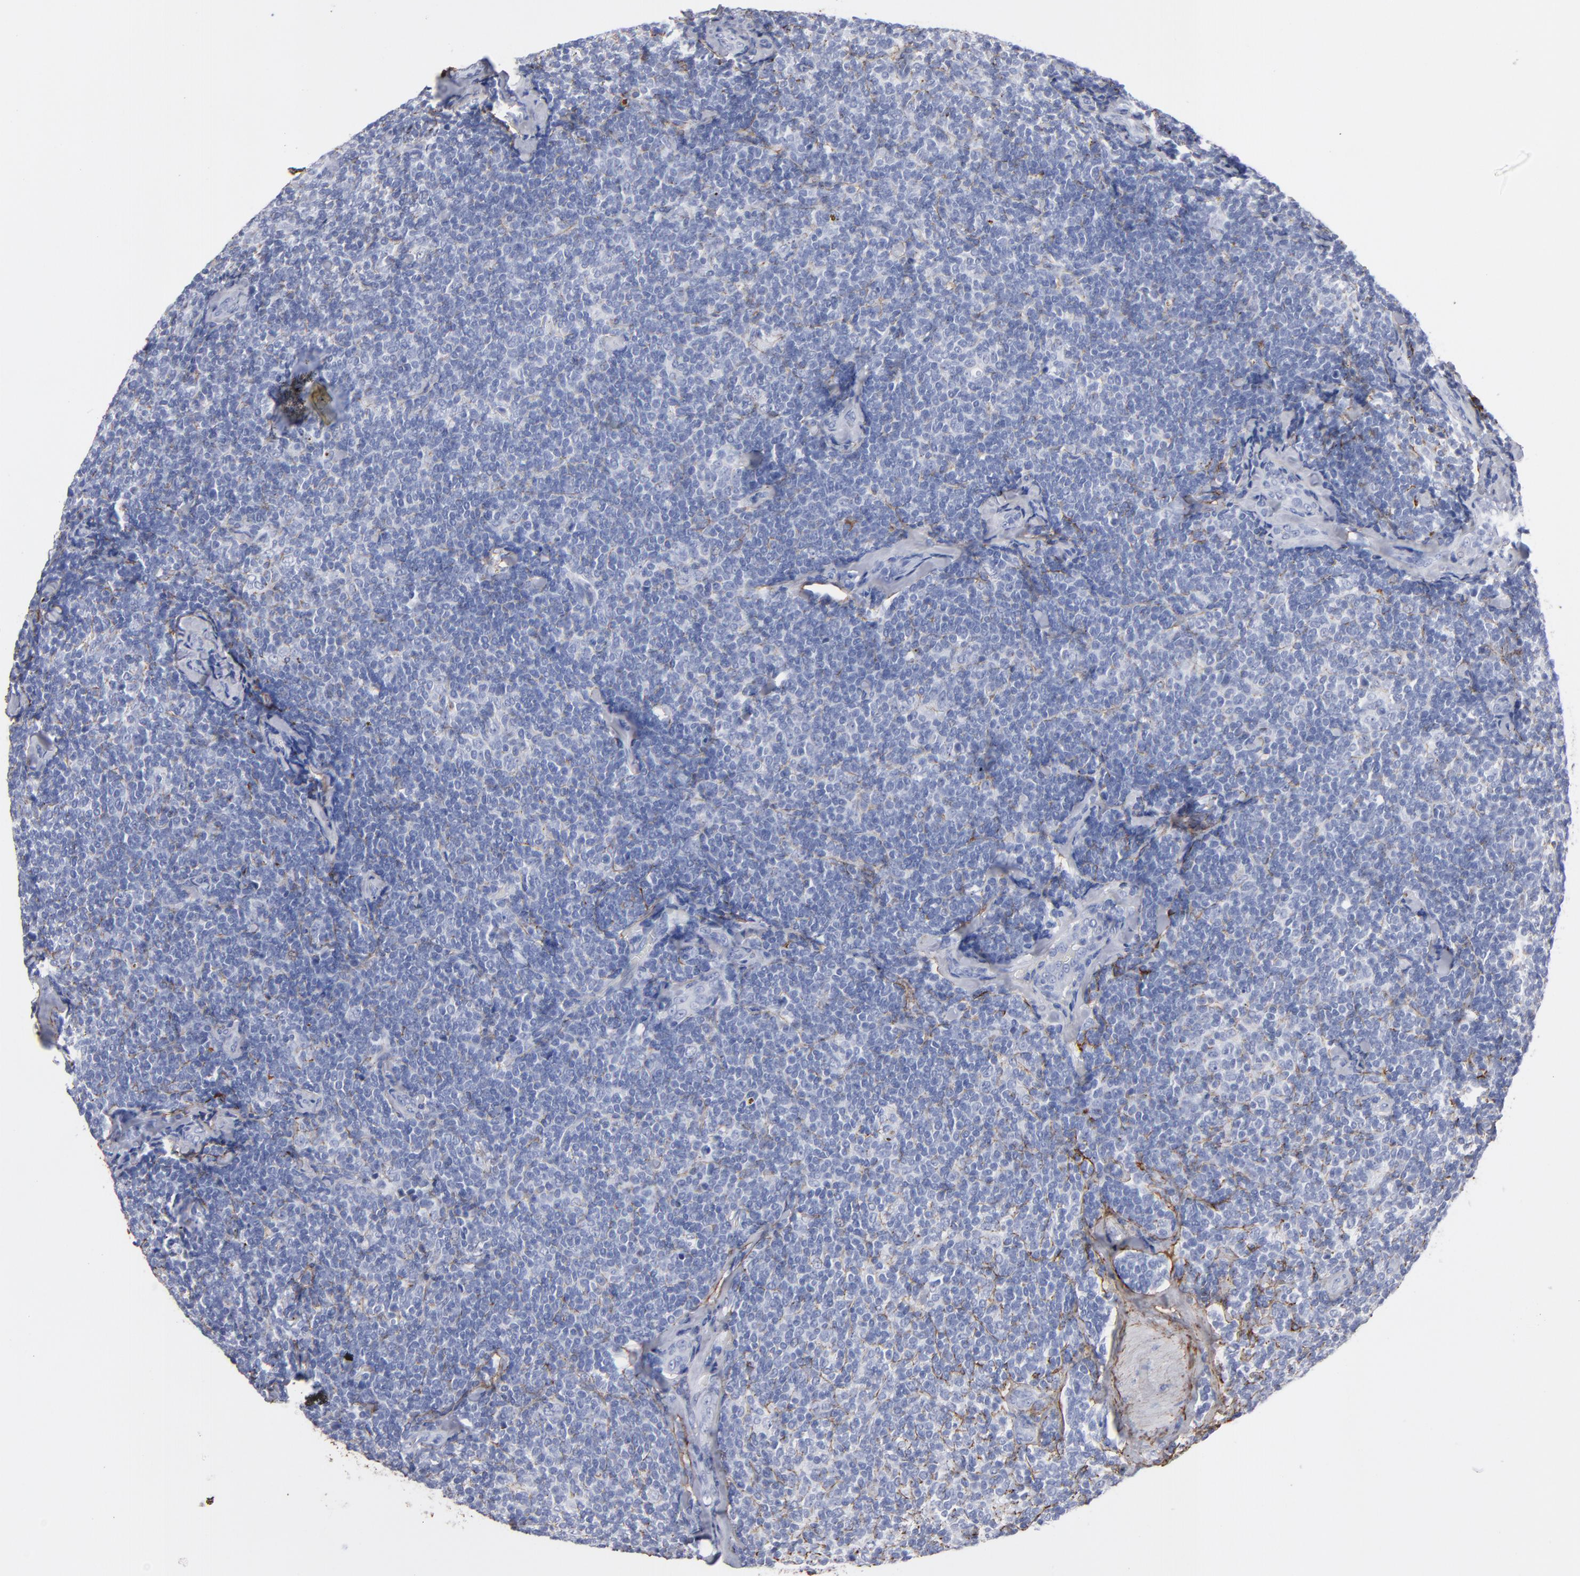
{"staining": {"intensity": "negative", "quantity": "none", "location": "none"}, "tissue": "lymphoma", "cell_type": "Tumor cells", "image_type": "cancer", "snomed": [{"axis": "morphology", "description": "Malignant lymphoma, non-Hodgkin's type, Low grade"}, {"axis": "topography", "description": "Lymph node"}], "caption": "High magnification brightfield microscopy of low-grade malignant lymphoma, non-Hodgkin's type stained with DAB (3,3'-diaminobenzidine) (brown) and counterstained with hematoxylin (blue): tumor cells show no significant staining.", "gene": "EMILIN1", "patient": {"sex": "female", "age": 56}}